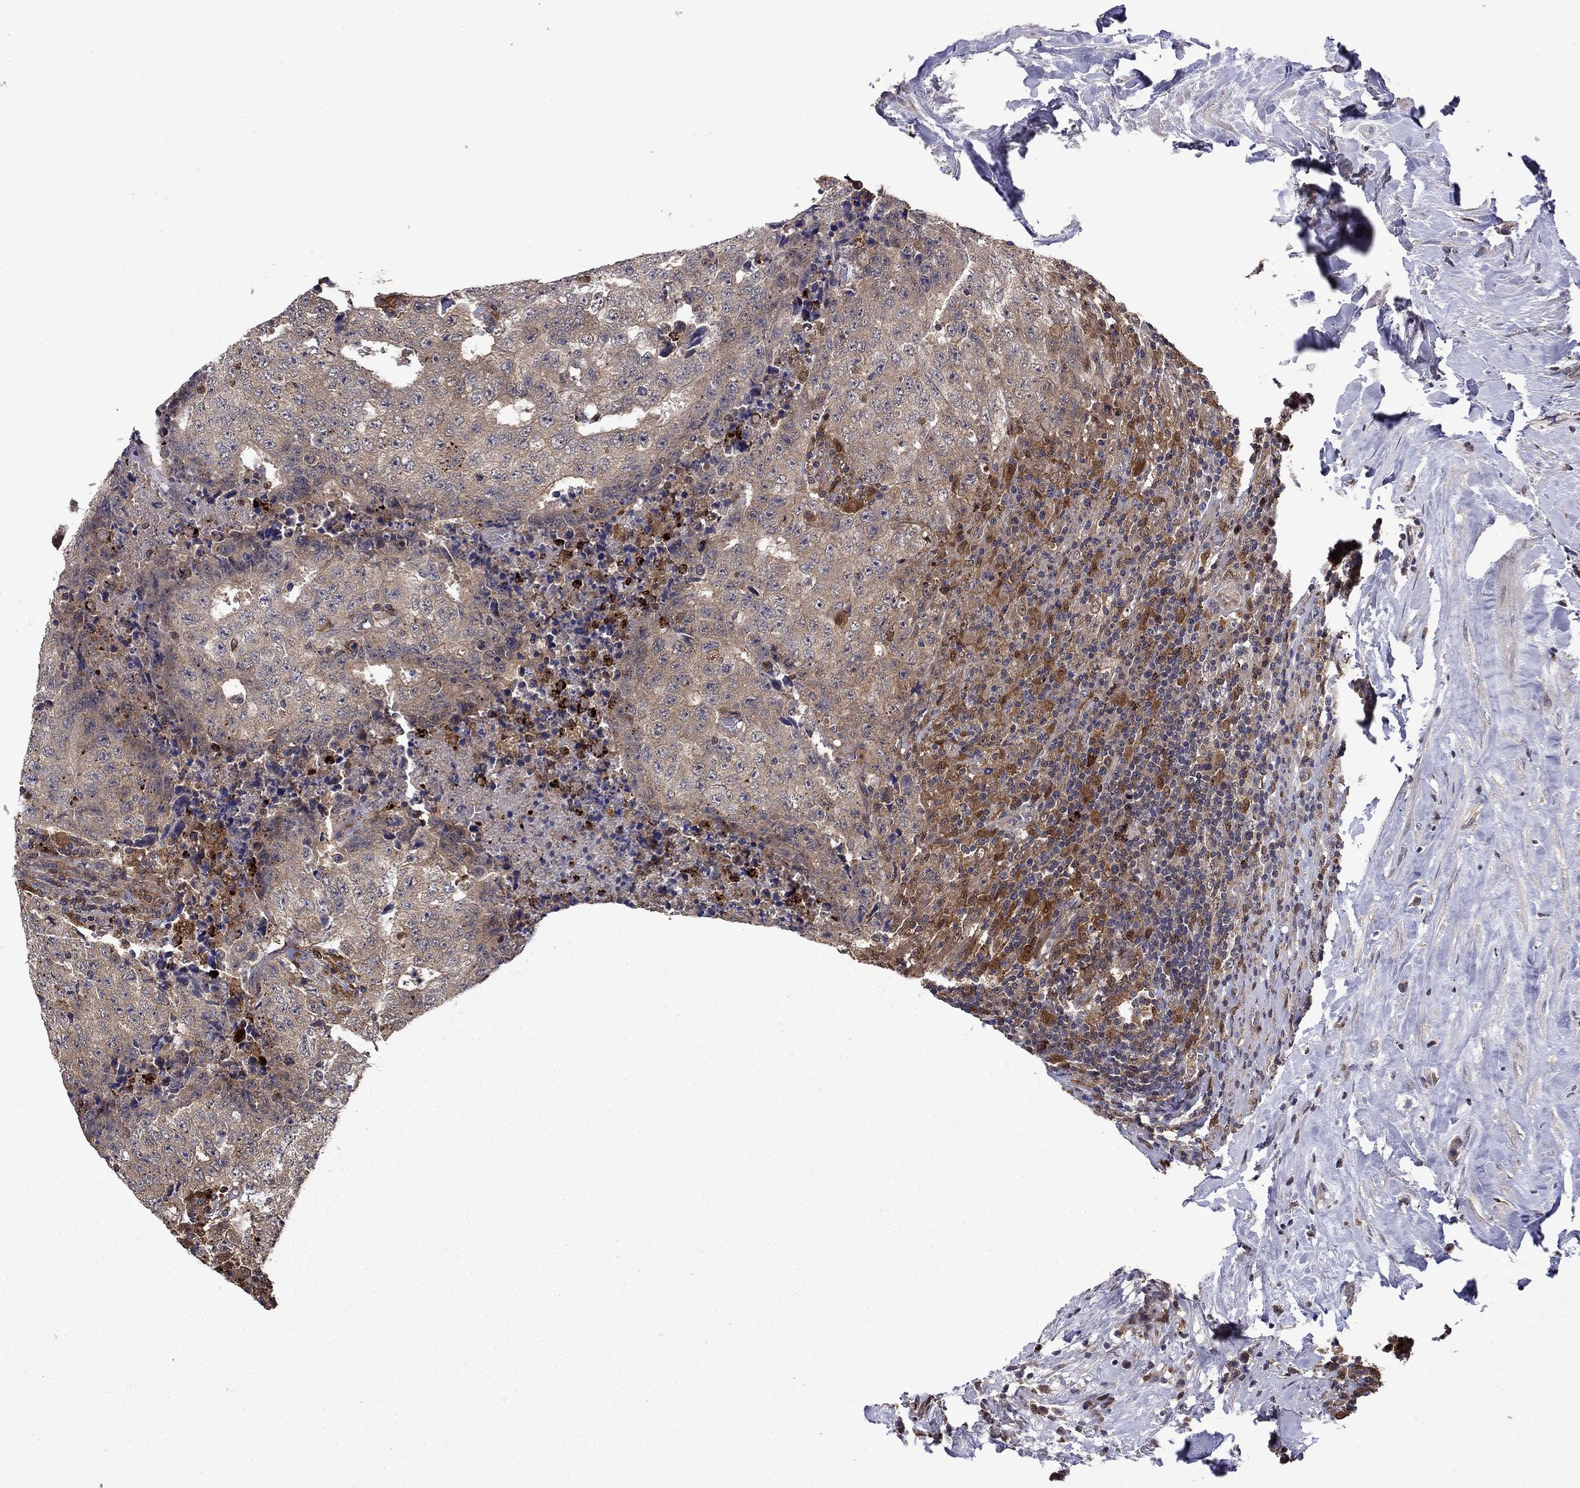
{"staining": {"intensity": "moderate", "quantity": "<25%", "location": "cytoplasmic/membranous"}, "tissue": "testis cancer", "cell_type": "Tumor cells", "image_type": "cancer", "snomed": [{"axis": "morphology", "description": "Necrosis, NOS"}, {"axis": "morphology", "description": "Carcinoma, Embryonal, NOS"}, {"axis": "topography", "description": "Testis"}], "caption": "Brown immunohistochemical staining in human embryonal carcinoma (testis) displays moderate cytoplasmic/membranous staining in approximately <25% of tumor cells.", "gene": "TPMT", "patient": {"sex": "male", "age": 19}}